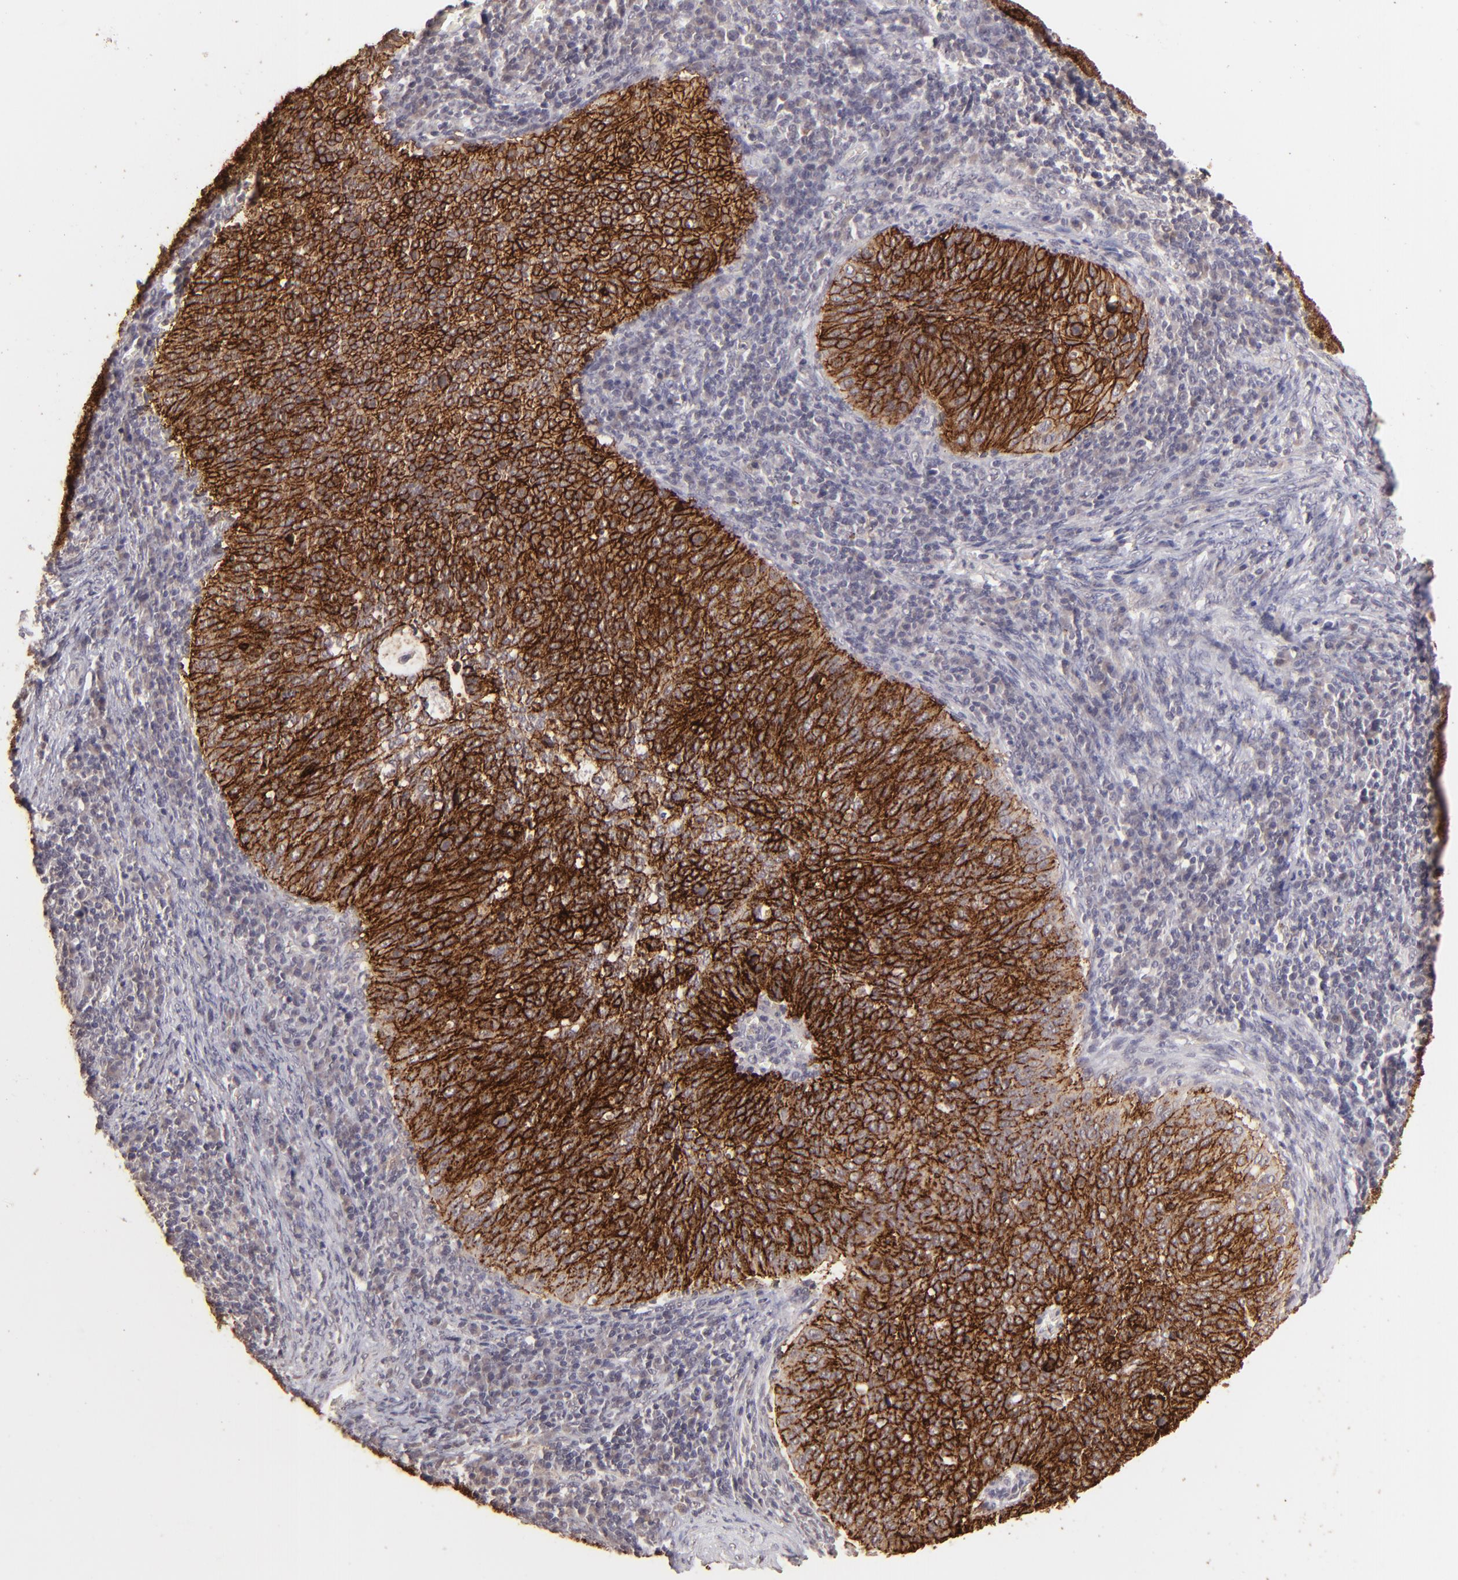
{"staining": {"intensity": "strong", "quantity": ">75%", "location": "cytoplasmic/membranous"}, "tissue": "cervical cancer", "cell_type": "Tumor cells", "image_type": "cancer", "snomed": [{"axis": "morphology", "description": "Squamous cell carcinoma, NOS"}, {"axis": "topography", "description": "Cervix"}], "caption": "Protein staining exhibits strong cytoplasmic/membranous positivity in approximately >75% of tumor cells in cervical cancer (squamous cell carcinoma). (DAB (3,3'-diaminobenzidine) = brown stain, brightfield microscopy at high magnification).", "gene": "CLDN1", "patient": {"sex": "female", "age": 39}}